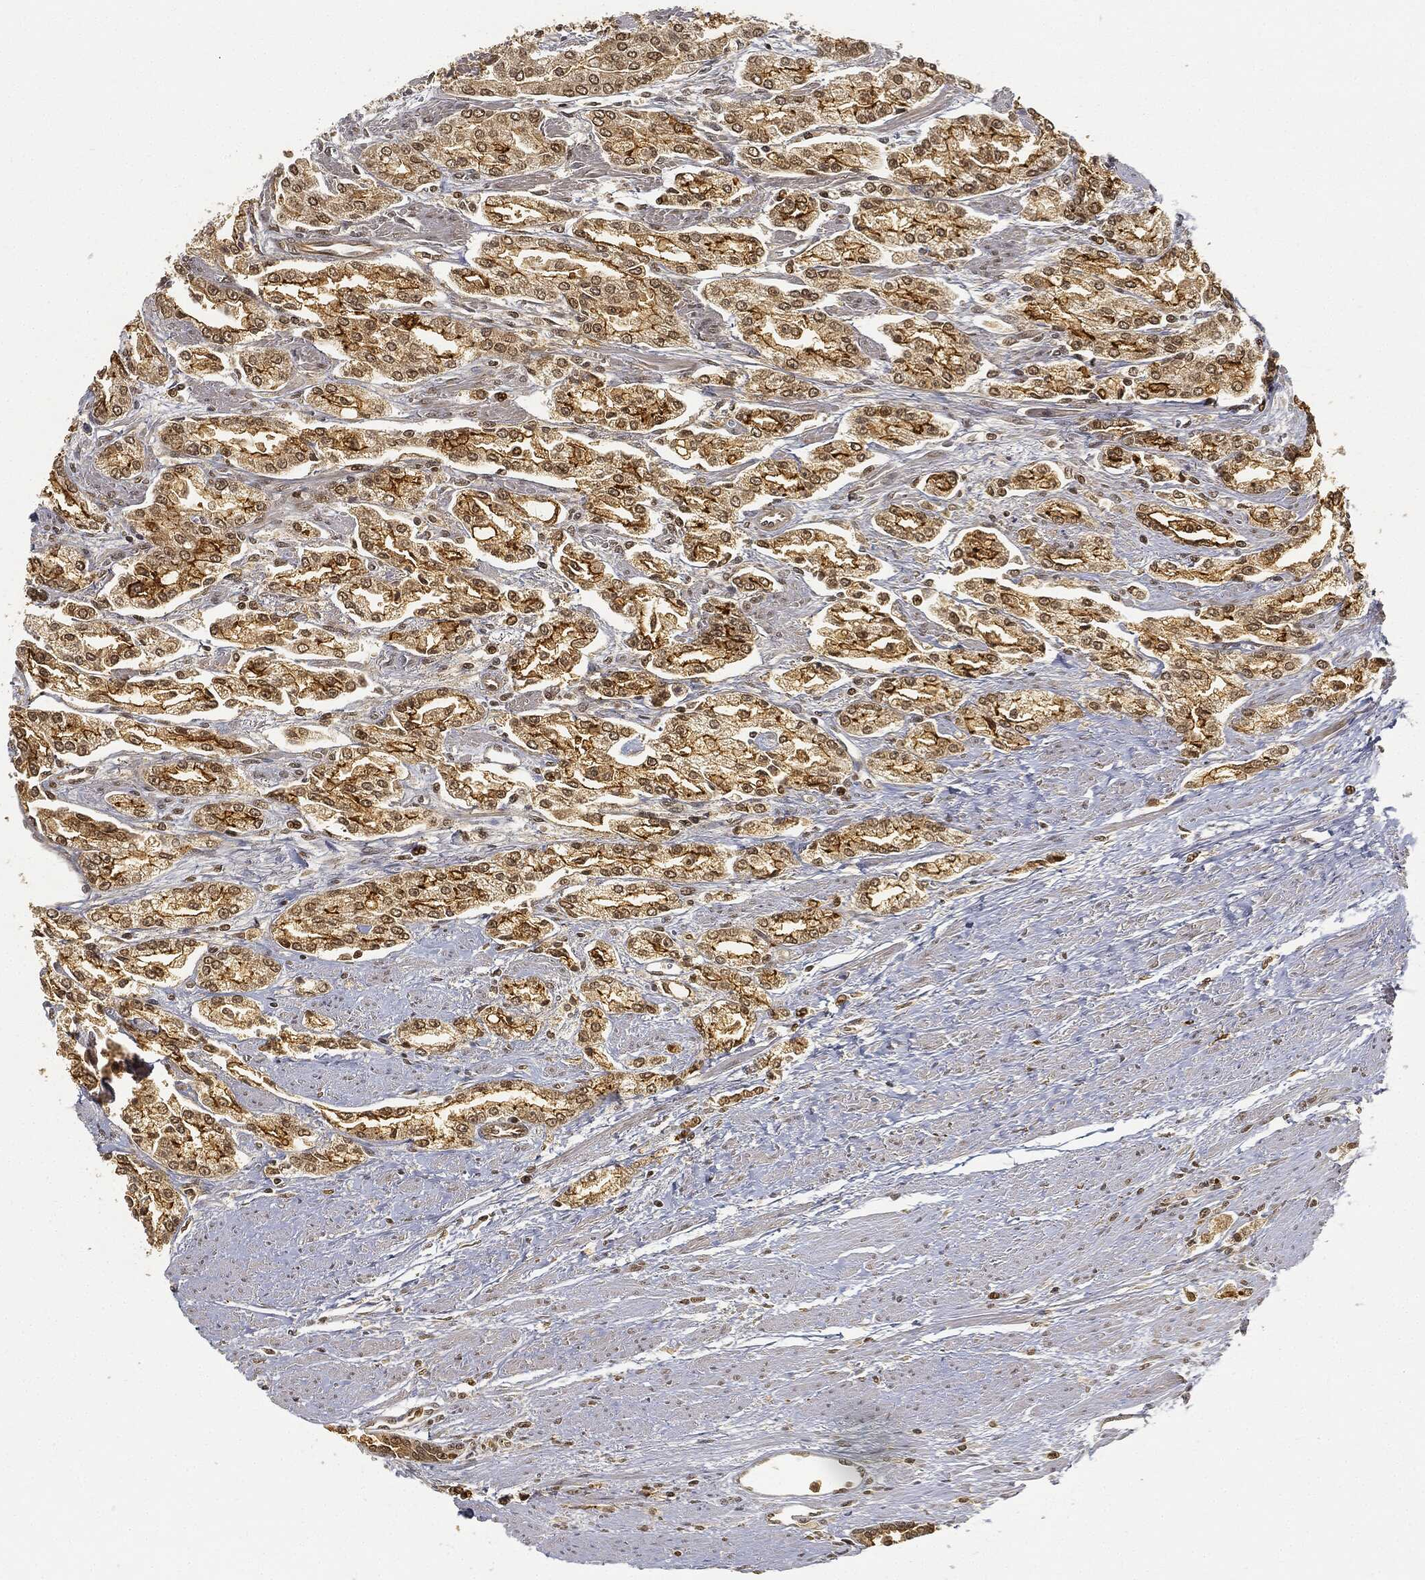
{"staining": {"intensity": "strong", "quantity": "25%-75%", "location": "cytoplasmic/membranous"}, "tissue": "prostate cancer", "cell_type": "Tumor cells", "image_type": "cancer", "snomed": [{"axis": "morphology", "description": "Adenocarcinoma, Medium grade"}, {"axis": "topography", "description": "Prostate"}], "caption": "Adenocarcinoma (medium-grade) (prostate) tissue displays strong cytoplasmic/membranous positivity in approximately 25%-75% of tumor cells, visualized by immunohistochemistry. (Brightfield microscopy of DAB IHC at high magnification).", "gene": "CIB1", "patient": {"sex": "male", "age": 71}}